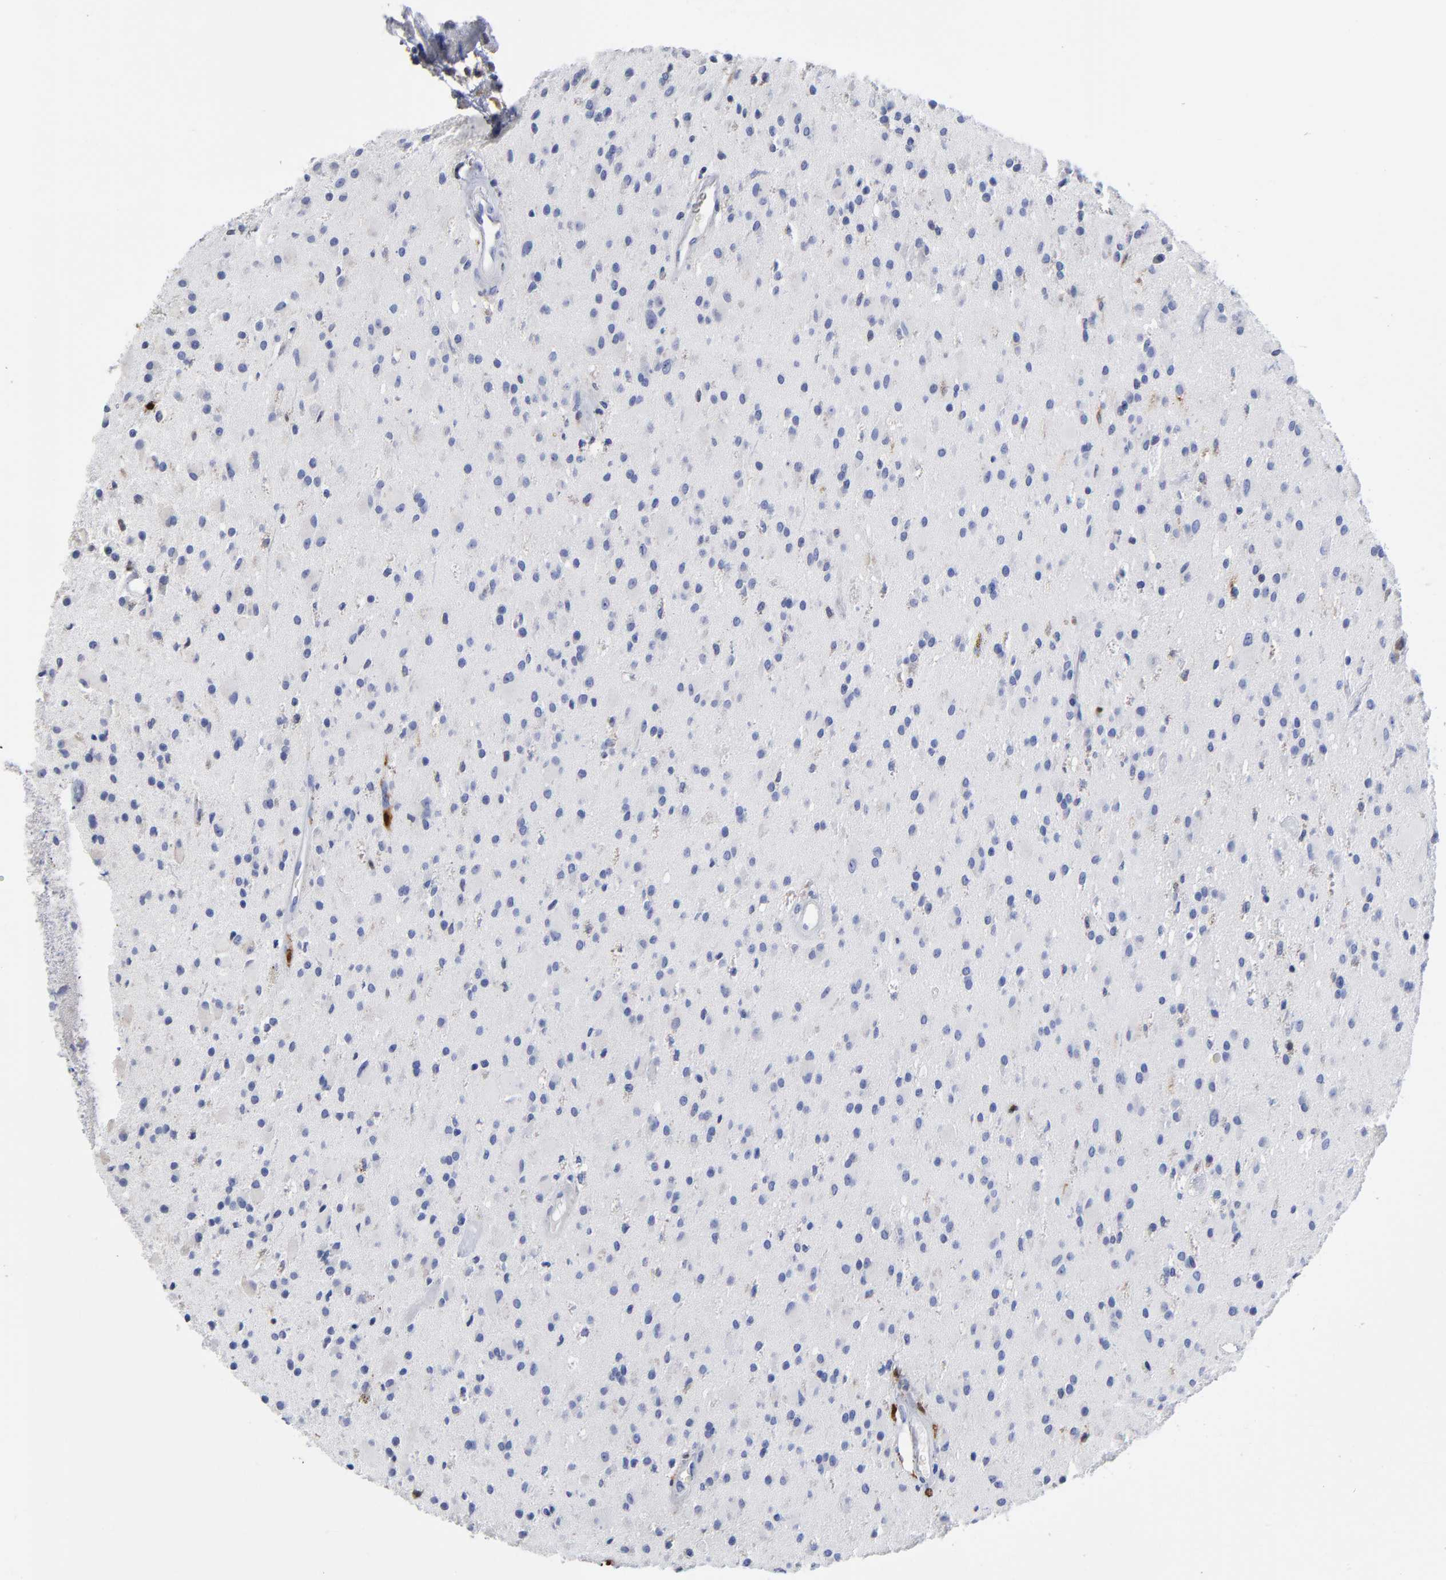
{"staining": {"intensity": "negative", "quantity": "none", "location": "none"}, "tissue": "glioma", "cell_type": "Tumor cells", "image_type": "cancer", "snomed": [{"axis": "morphology", "description": "Glioma, malignant, Low grade"}, {"axis": "topography", "description": "Brain"}], "caption": "Protein analysis of malignant low-grade glioma demonstrates no significant positivity in tumor cells.", "gene": "PTP4A1", "patient": {"sex": "male", "age": 58}}